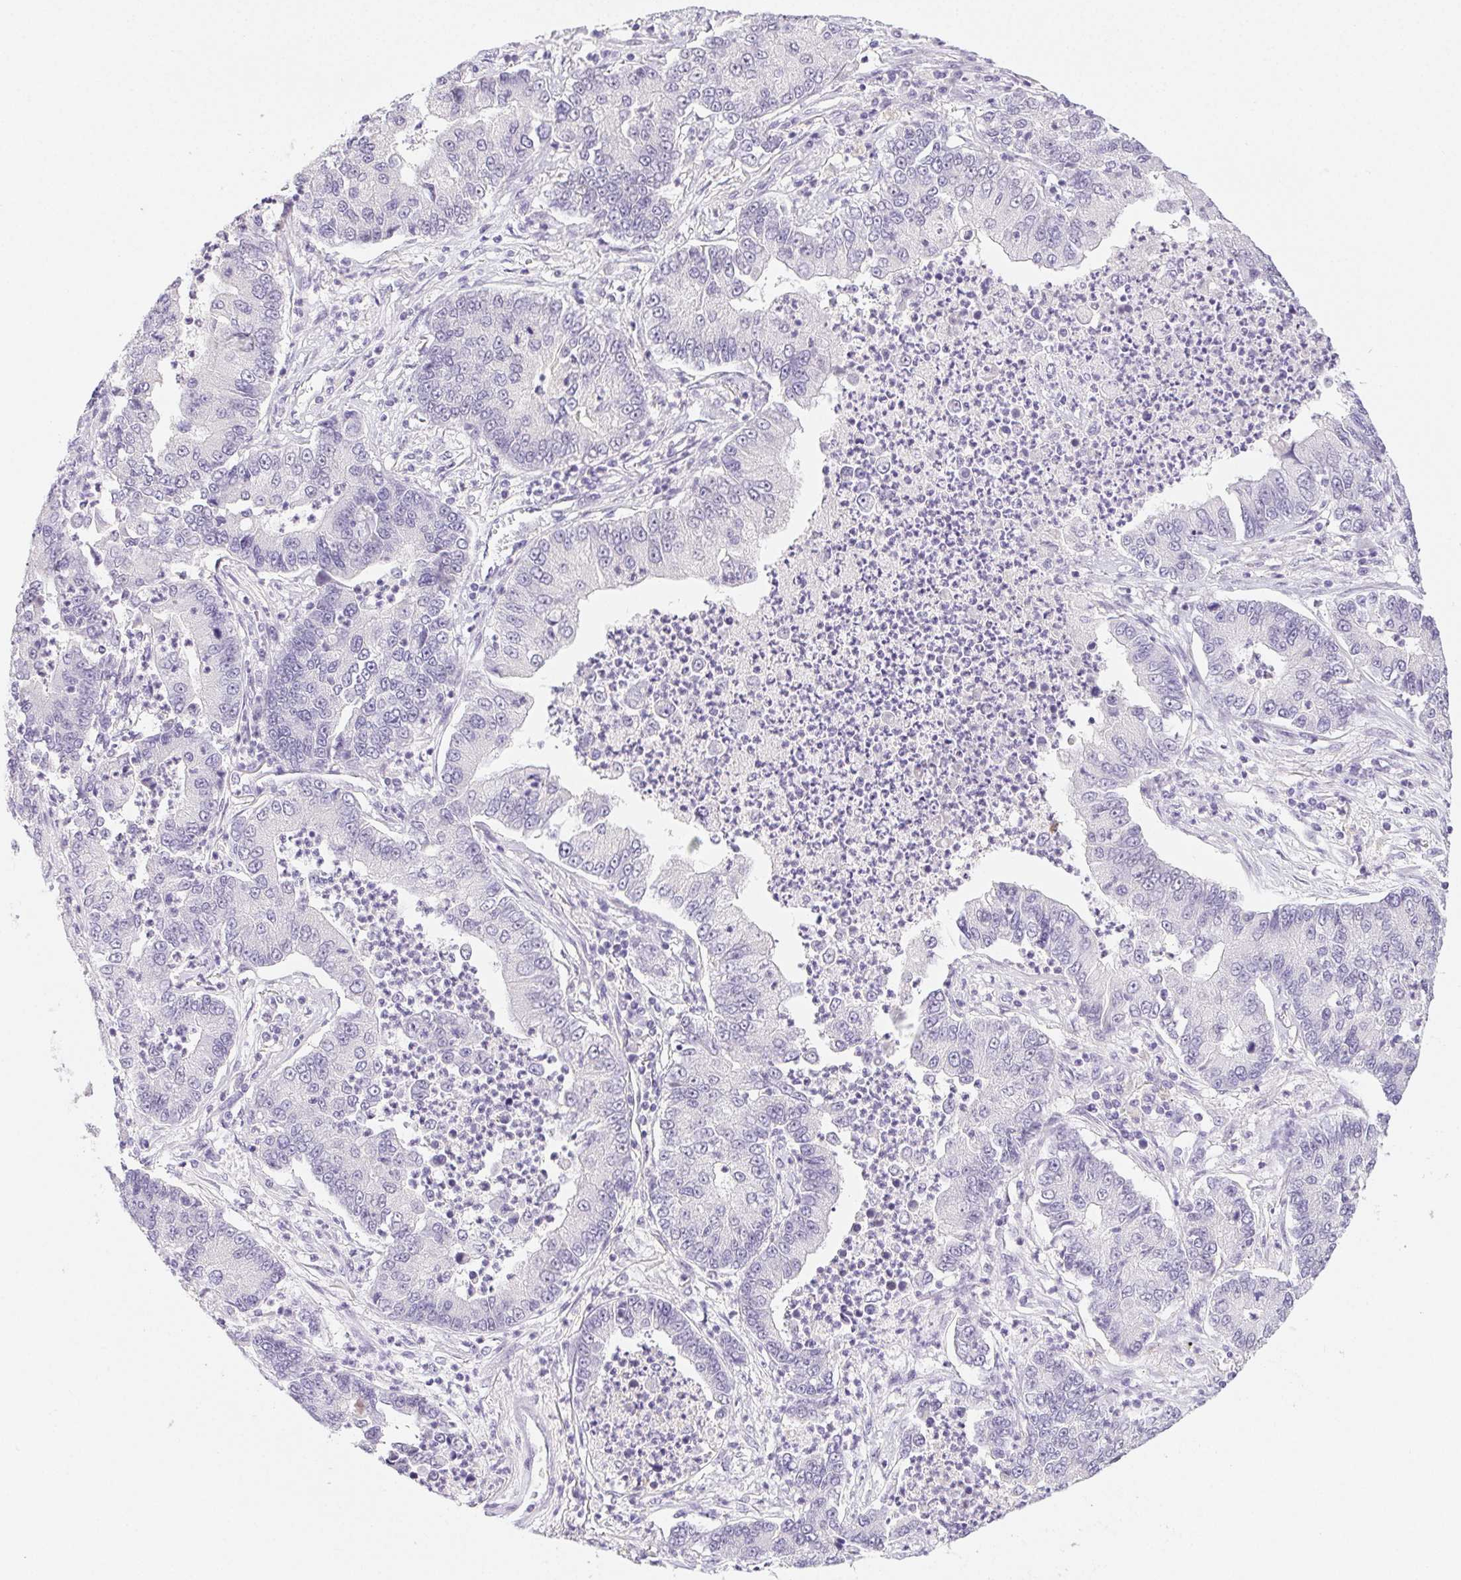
{"staining": {"intensity": "negative", "quantity": "none", "location": "none"}, "tissue": "lung cancer", "cell_type": "Tumor cells", "image_type": "cancer", "snomed": [{"axis": "morphology", "description": "Adenocarcinoma, NOS"}, {"axis": "topography", "description": "Lung"}], "caption": "A high-resolution micrograph shows IHC staining of lung cancer (adenocarcinoma), which demonstrates no significant staining in tumor cells.", "gene": "ST8SIA3", "patient": {"sex": "female", "age": 57}}